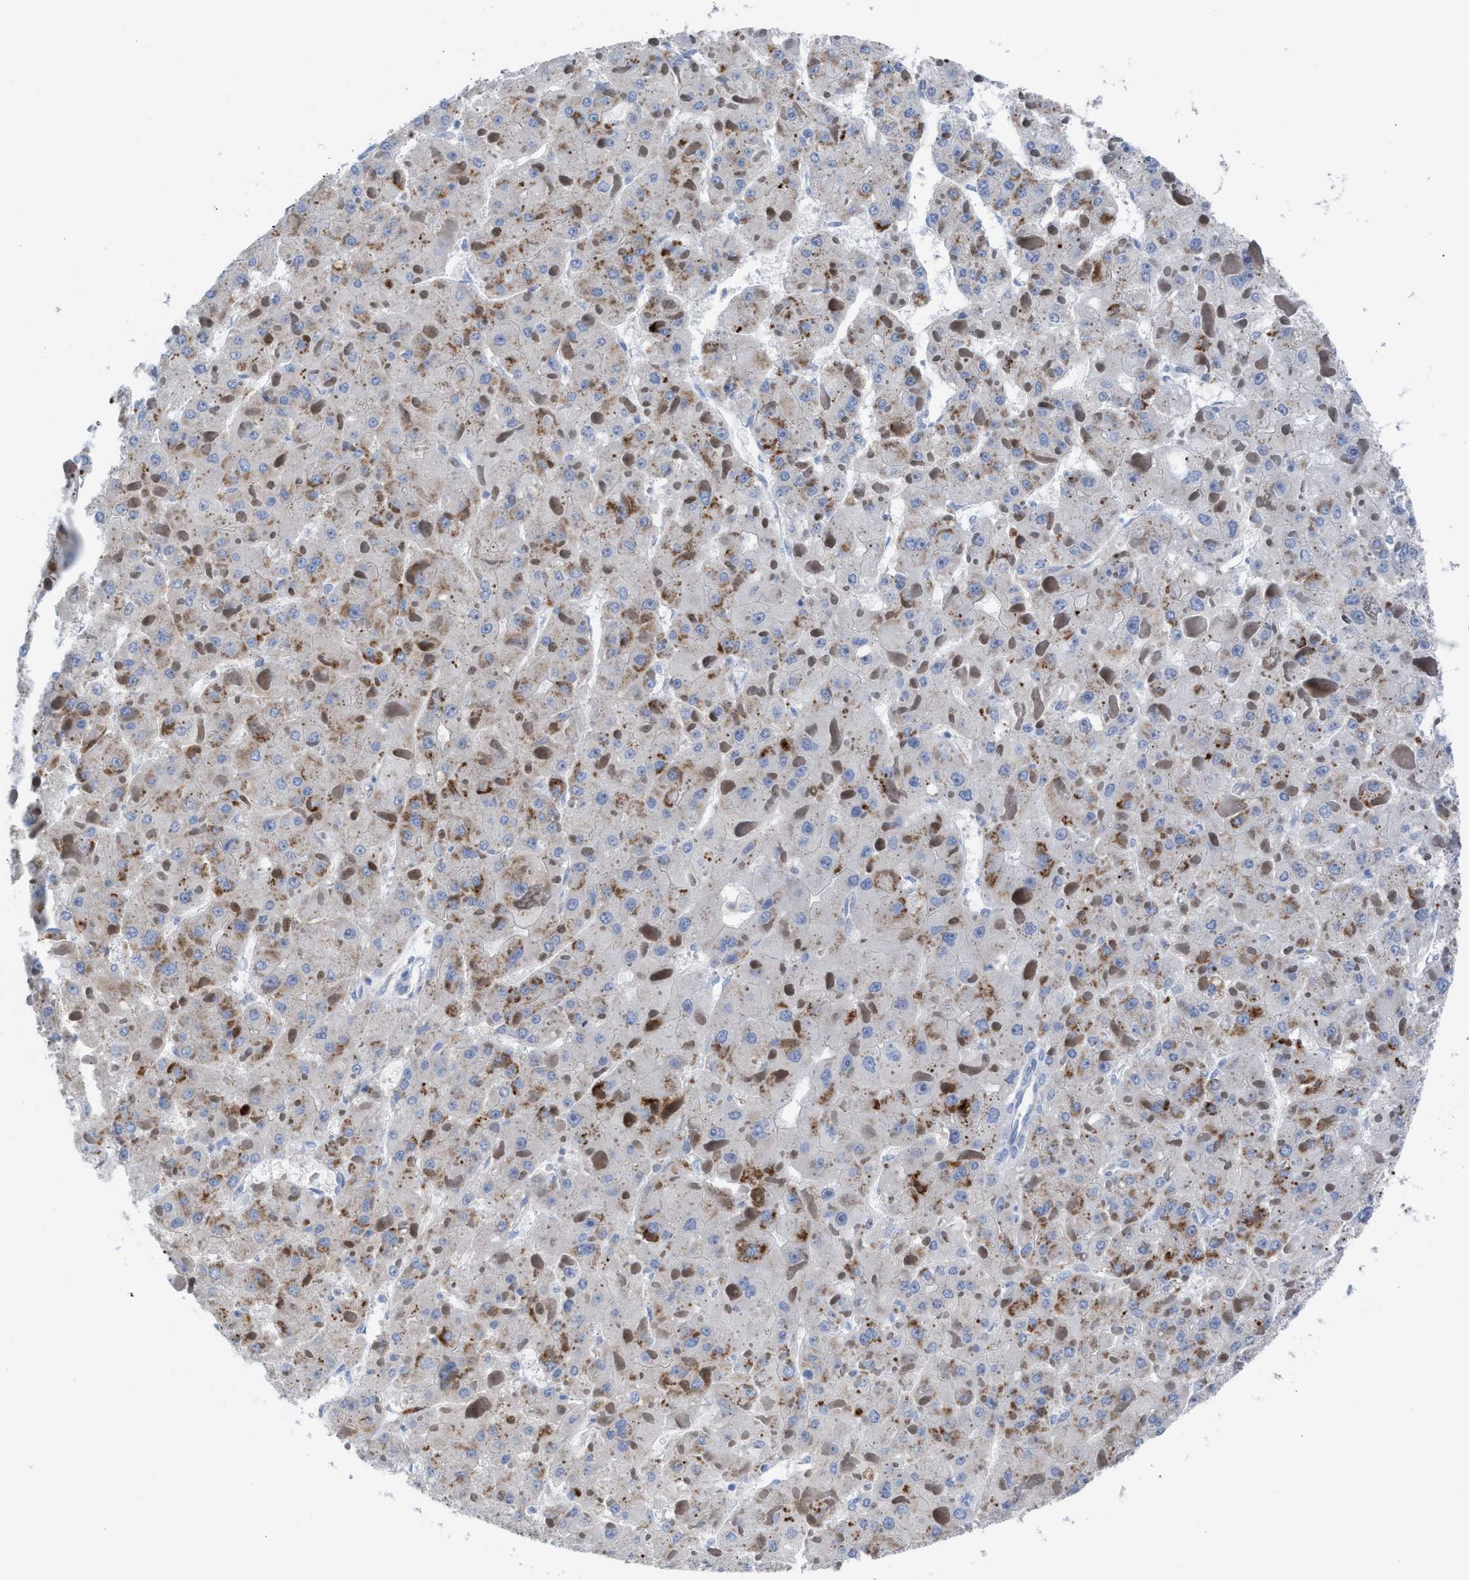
{"staining": {"intensity": "weak", "quantity": "<25%", "location": "cytoplasmic/membranous"}, "tissue": "liver cancer", "cell_type": "Tumor cells", "image_type": "cancer", "snomed": [{"axis": "morphology", "description": "Carcinoma, Hepatocellular, NOS"}, {"axis": "topography", "description": "Liver"}], "caption": "The histopathology image exhibits no significant expression in tumor cells of liver cancer.", "gene": "SLC47A1", "patient": {"sex": "female", "age": 73}}